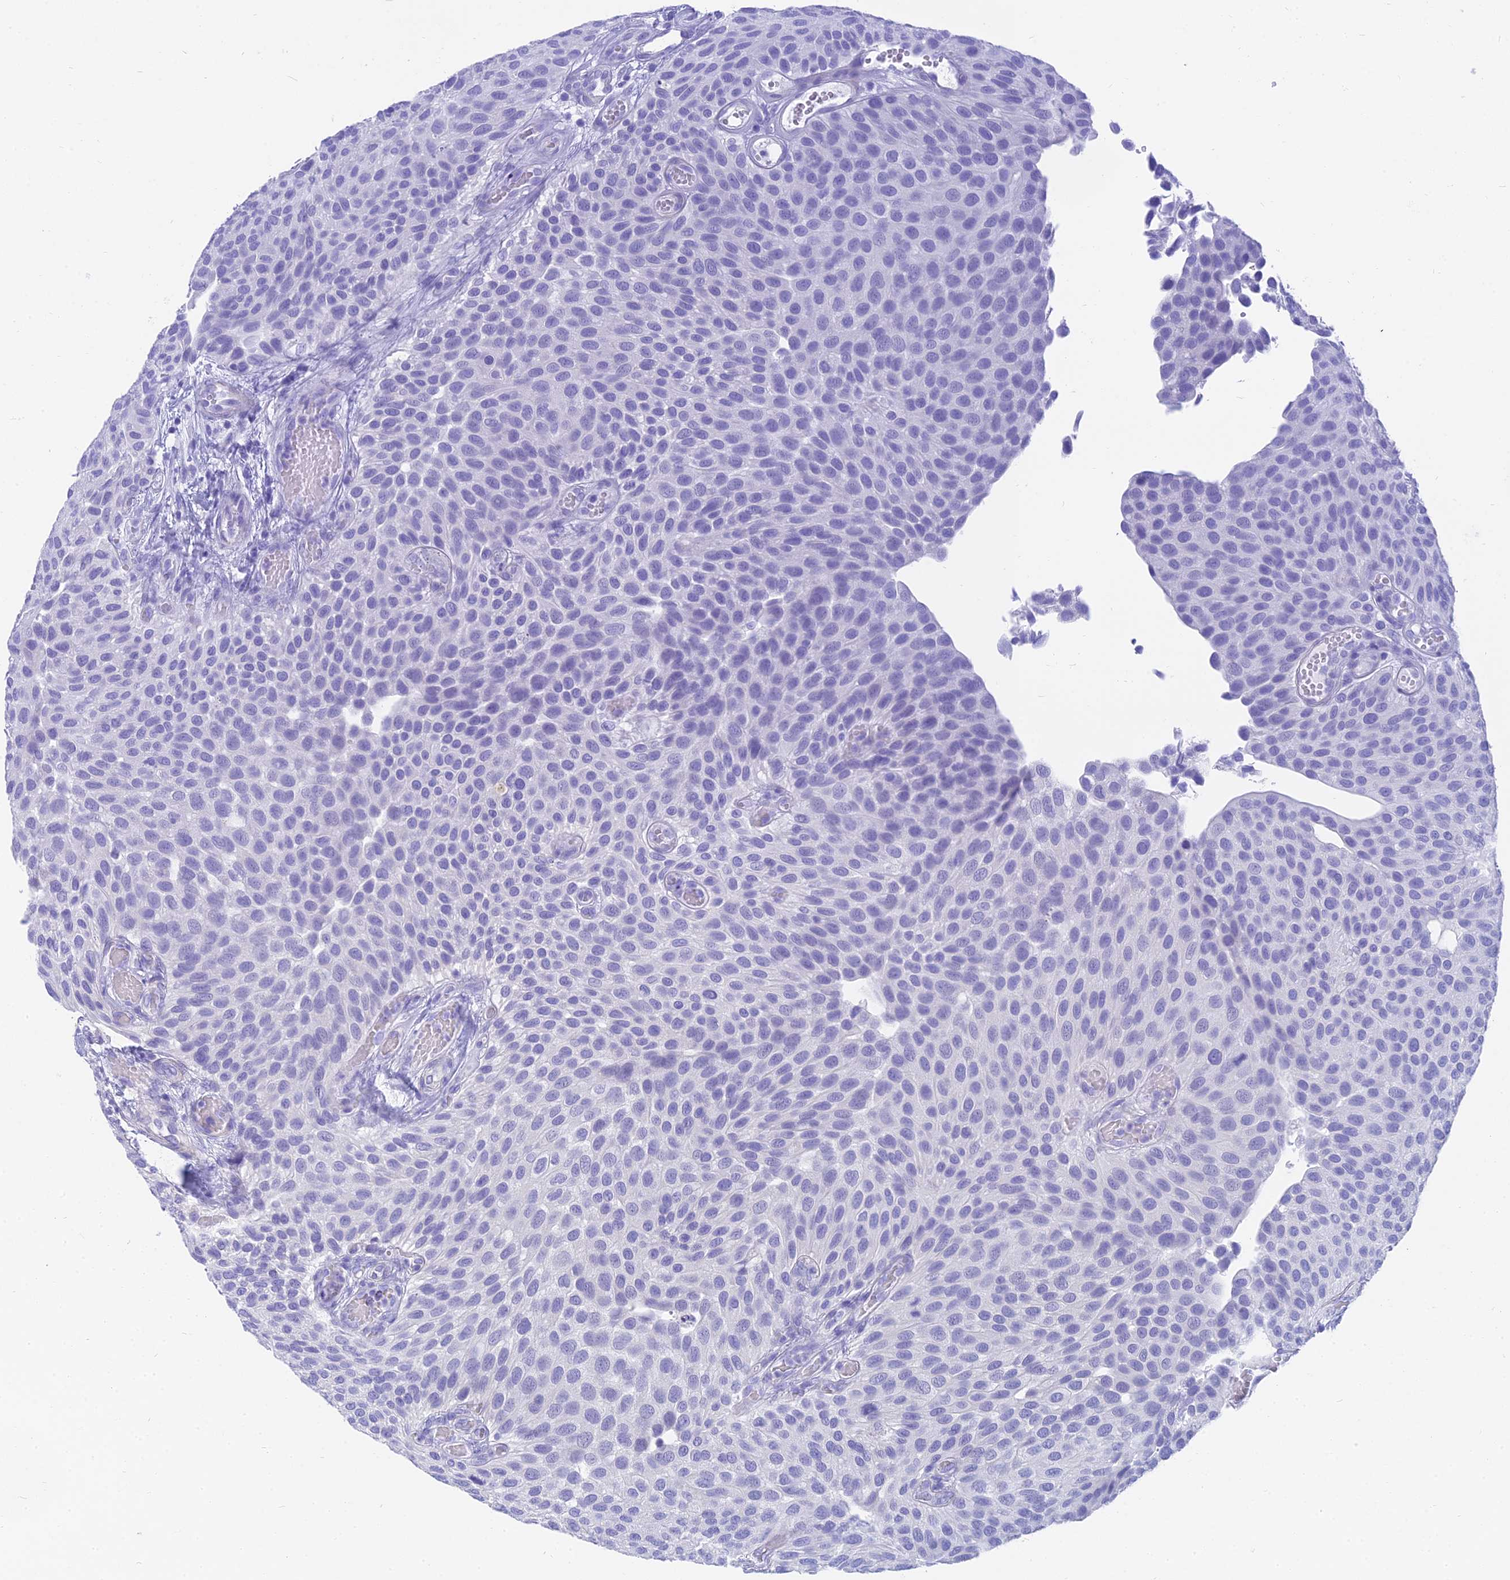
{"staining": {"intensity": "negative", "quantity": "none", "location": "none"}, "tissue": "urothelial cancer", "cell_type": "Tumor cells", "image_type": "cancer", "snomed": [{"axis": "morphology", "description": "Urothelial carcinoma, Low grade"}, {"axis": "topography", "description": "Urinary bladder"}], "caption": "IHC of urothelial carcinoma (low-grade) shows no positivity in tumor cells.", "gene": "SLC36A2", "patient": {"sex": "male", "age": 89}}